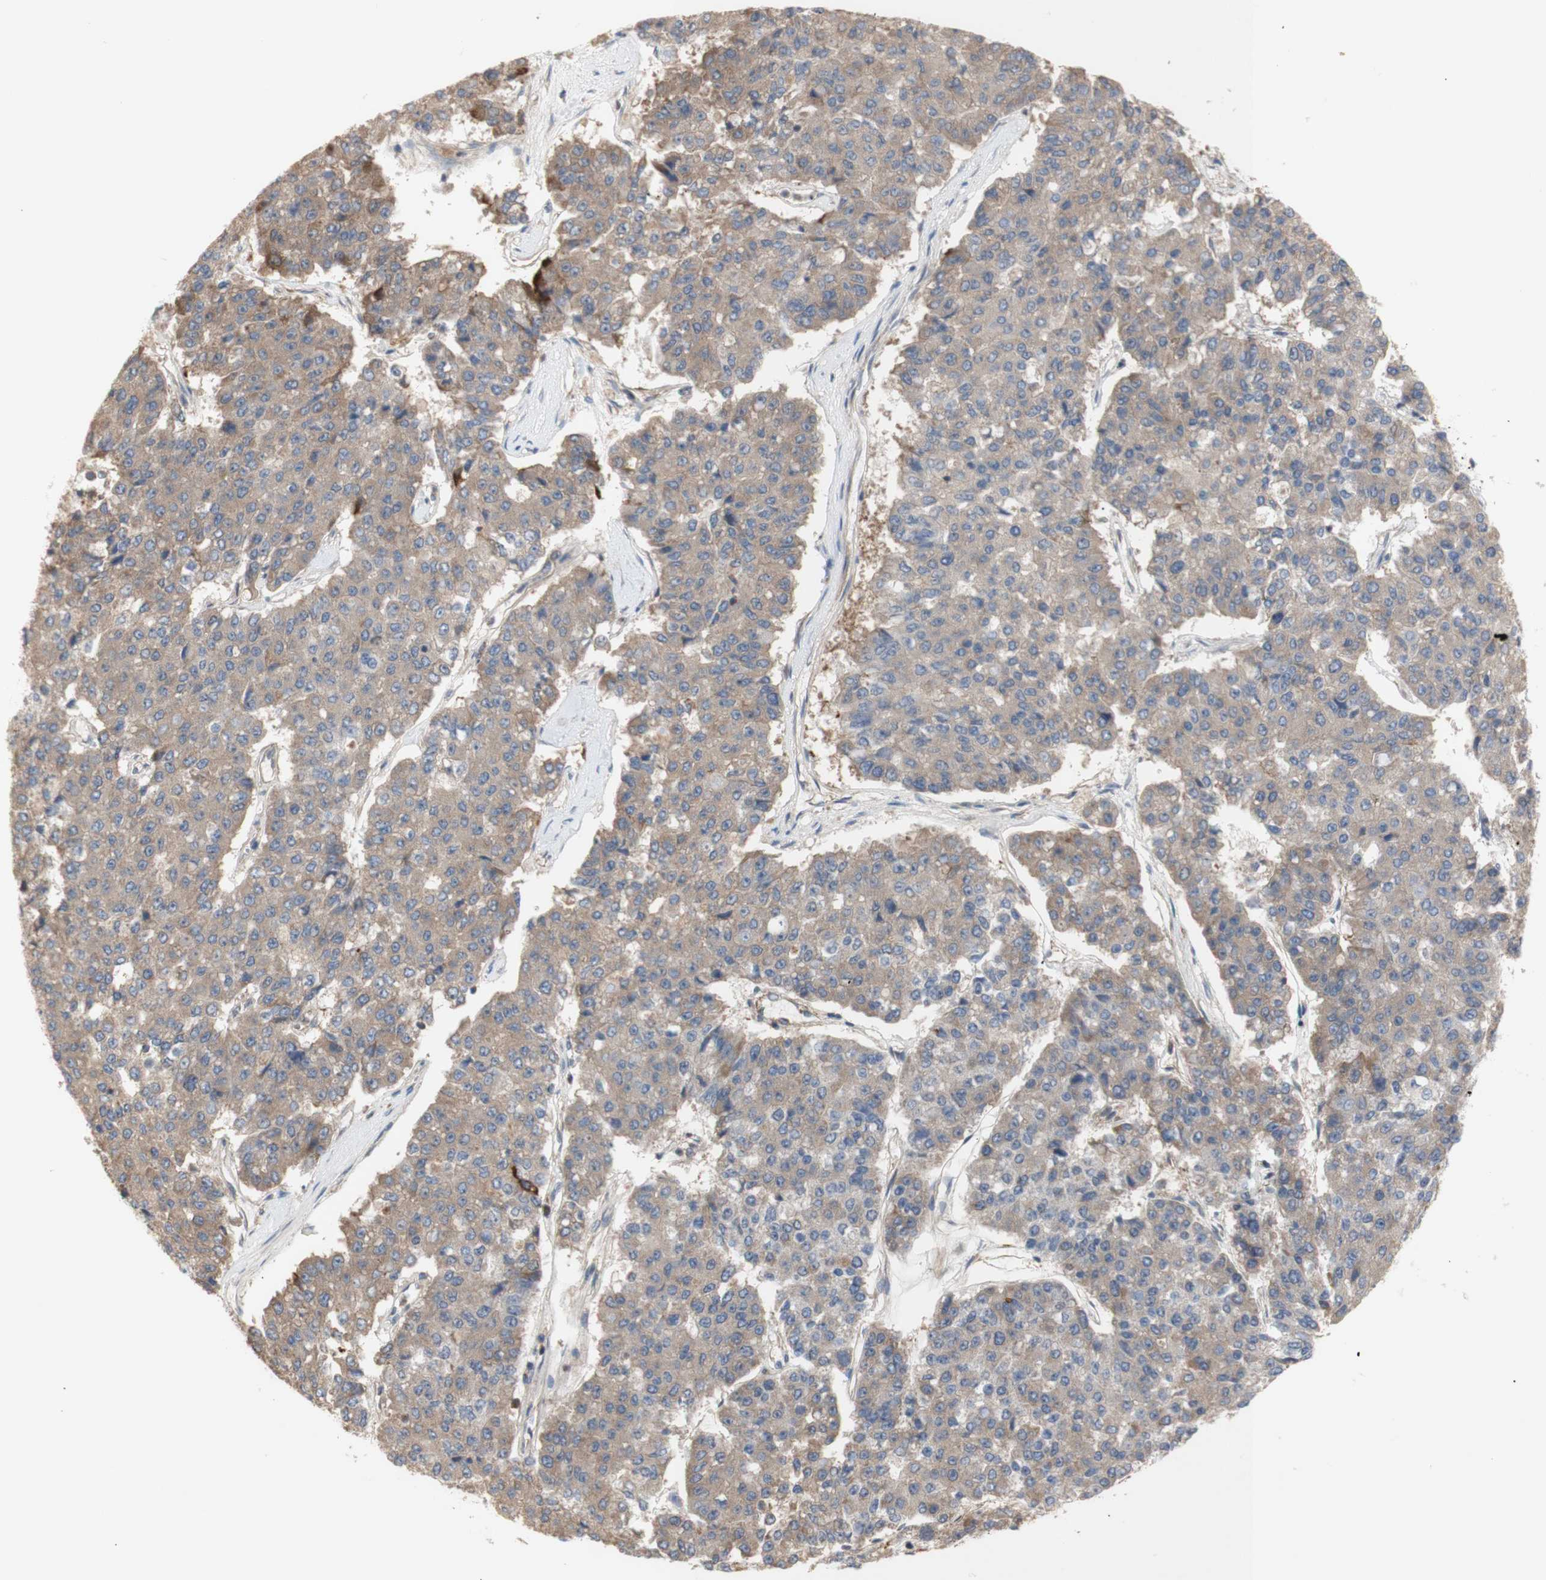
{"staining": {"intensity": "weak", "quantity": ">75%", "location": "cytoplasmic/membranous"}, "tissue": "pancreatic cancer", "cell_type": "Tumor cells", "image_type": "cancer", "snomed": [{"axis": "morphology", "description": "Adenocarcinoma, NOS"}, {"axis": "topography", "description": "Pancreas"}], "caption": "Brown immunohistochemical staining in pancreatic cancer exhibits weak cytoplasmic/membranous positivity in about >75% of tumor cells.", "gene": "IKBKG", "patient": {"sex": "male", "age": 50}}